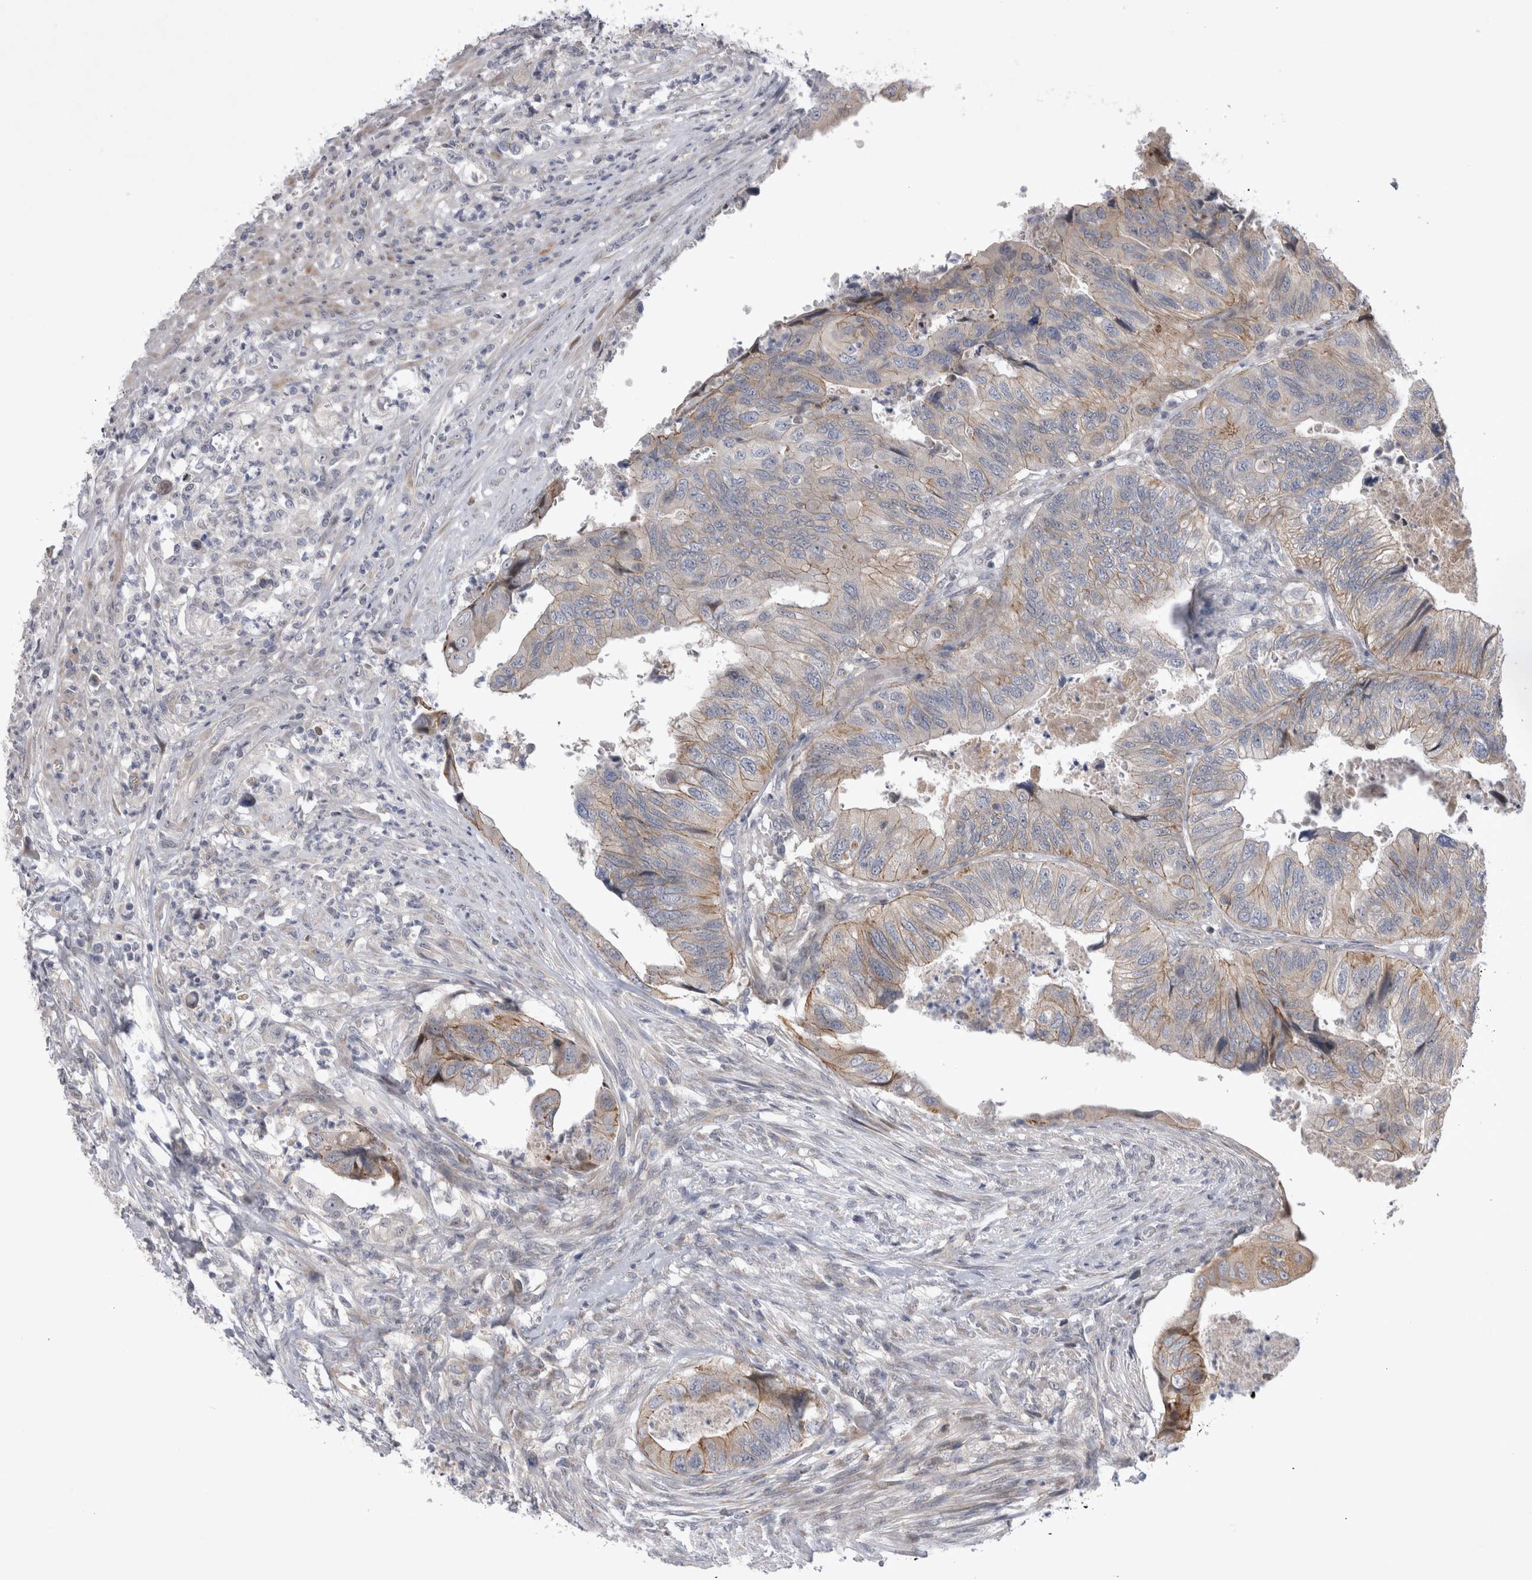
{"staining": {"intensity": "moderate", "quantity": "25%-75%", "location": "cytoplasmic/membranous"}, "tissue": "colorectal cancer", "cell_type": "Tumor cells", "image_type": "cancer", "snomed": [{"axis": "morphology", "description": "Adenocarcinoma, NOS"}, {"axis": "topography", "description": "Rectum"}], "caption": "Moderate cytoplasmic/membranous staining for a protein is identified in approximately 25%-75% of tumor cells of colorectal adenocarcinoma using immunohistochemistry.", "gene": "NENF", "patient": {"sex": "male", "age": 63}}